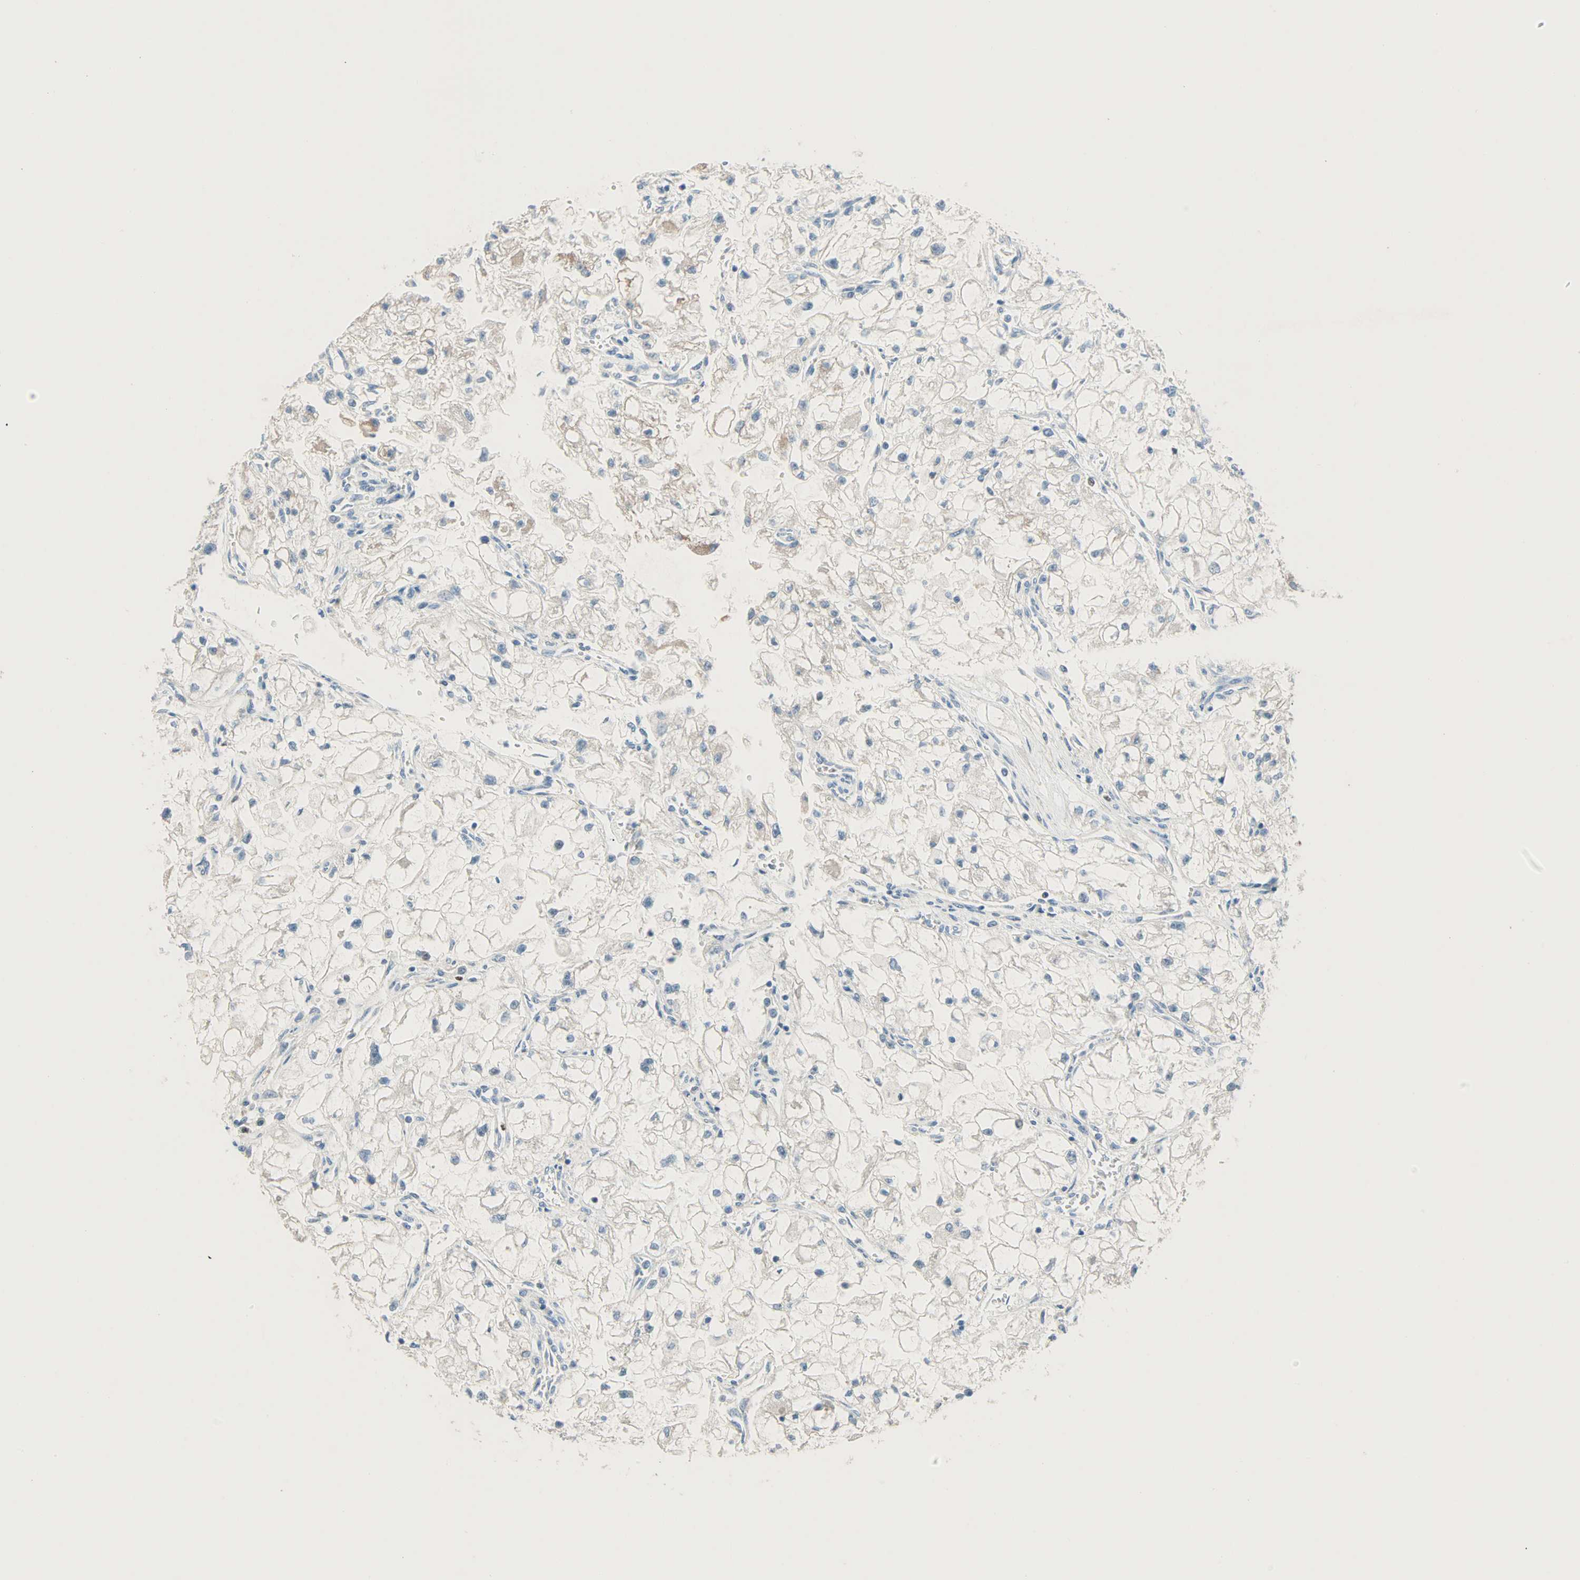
{"staining": {"intensity": "negative", "quantity": "none", "location": "none"}, "tissue": "renal cancer", "cell_type": "Tumor cells", "image_type": "cancer", "snomed": [{"axis": "morphology", "description": "Adenocarcinoma, NOS"}, {"axis": "topography", "description": "Kidney"}], "caption": "Renal adenocarcinoma was stained to show a protein in brown. There is no significant staining in tumor cells.", "gene": "ACVRL1", "patient": {"sex": "female", "age": 70}}